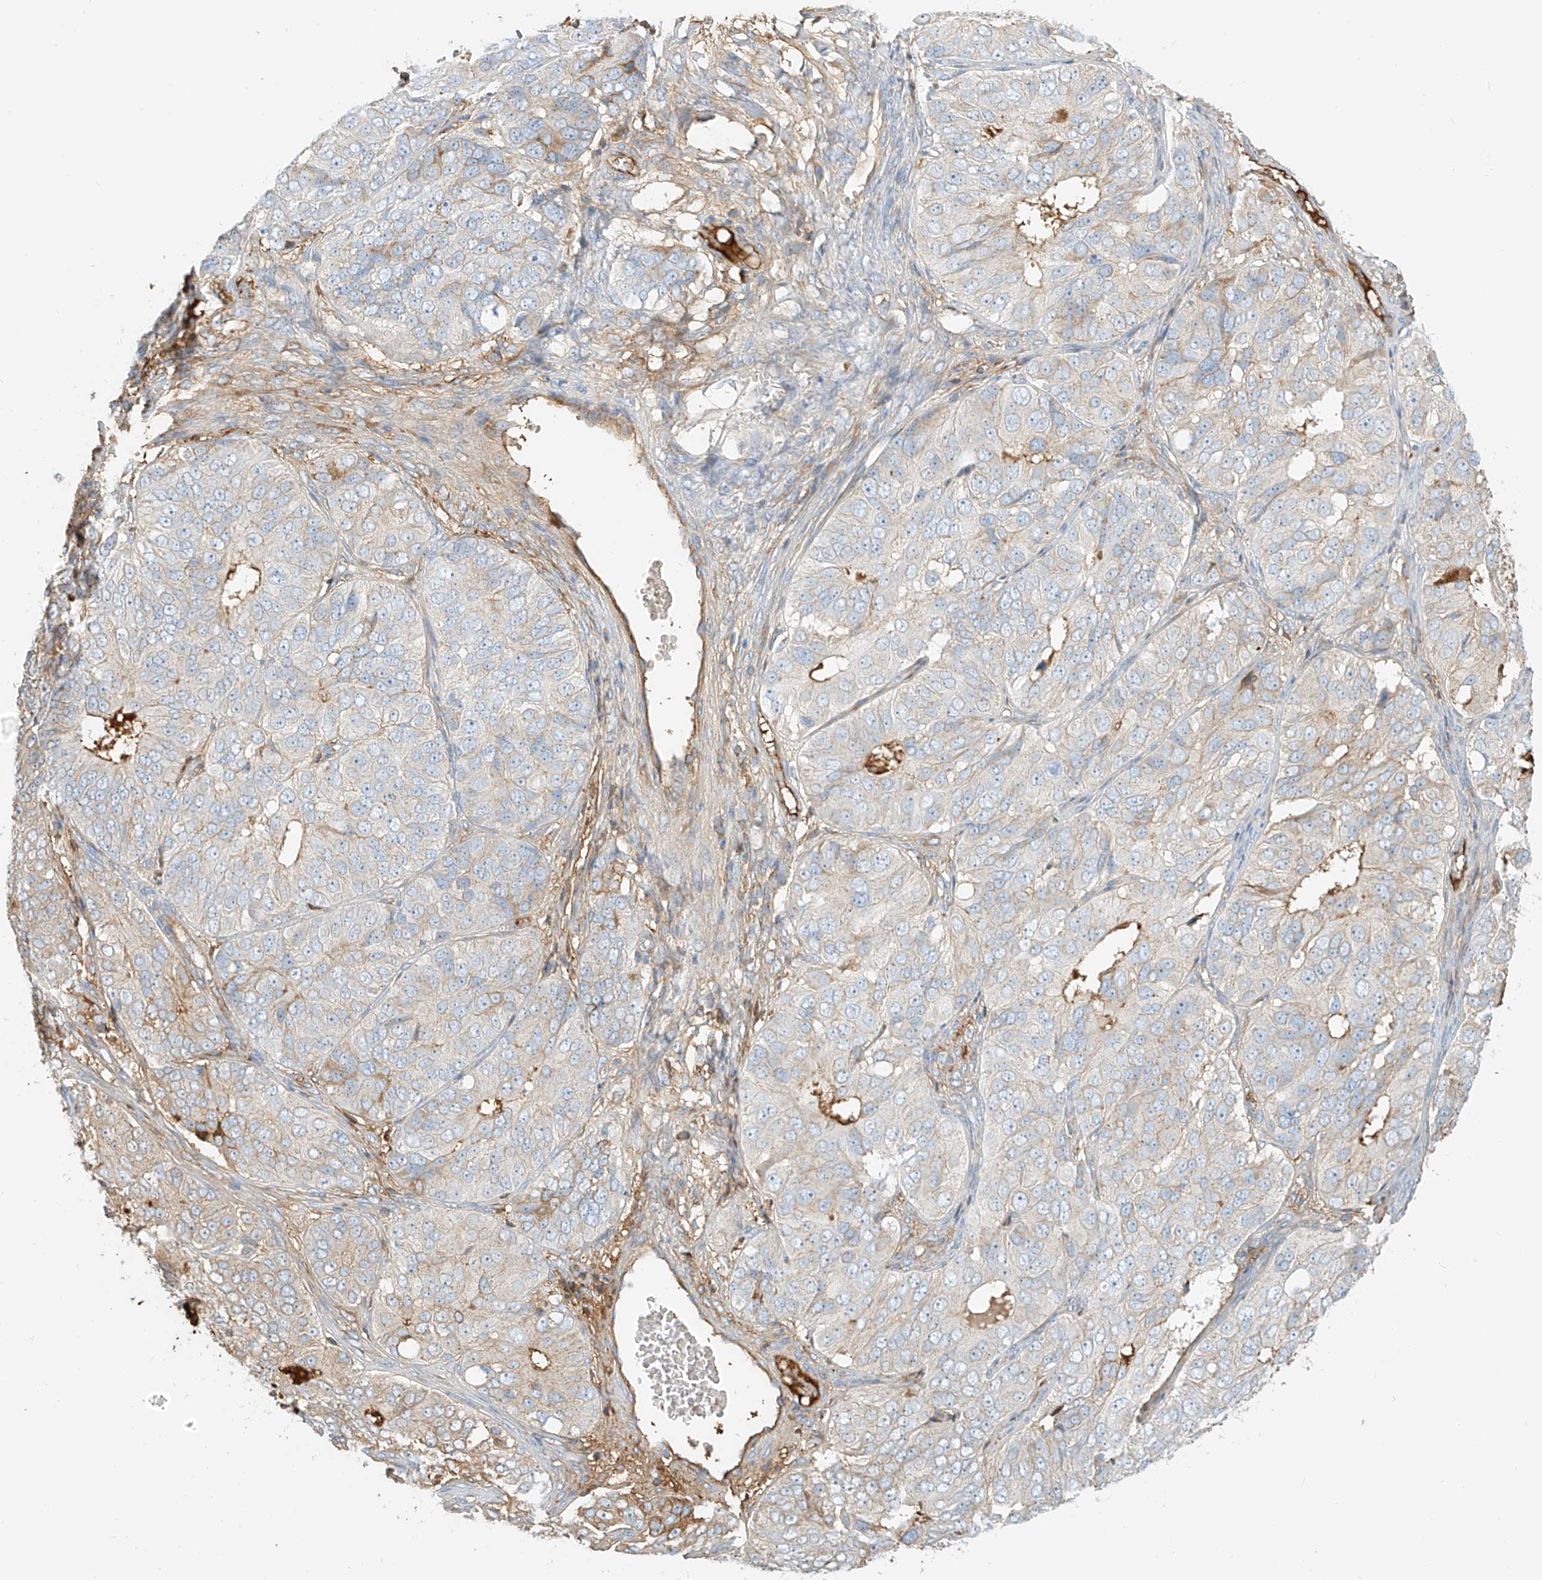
{"staining": {"intensity": "moderate", "quantity": "<25%", "location": "cytoplasmic/membranous"}, "tissue": "ovarian cancer", "cell_type": "Tumor cells", "image_type": "cancer", "snomed": [{"axis": "morphology", "description": "Carcinoma, endometroid"}, {"axis": "topography", "description": "Ovary"}], "caption": "Protein expression by immunohistochemistry demonstrates moderate cytoplasmic/membranous positivity in about <25% of tumor cells in ovarian cancer.", "gene": "OCSTAMP", "patient": {"sex": "female", "age": 51}}